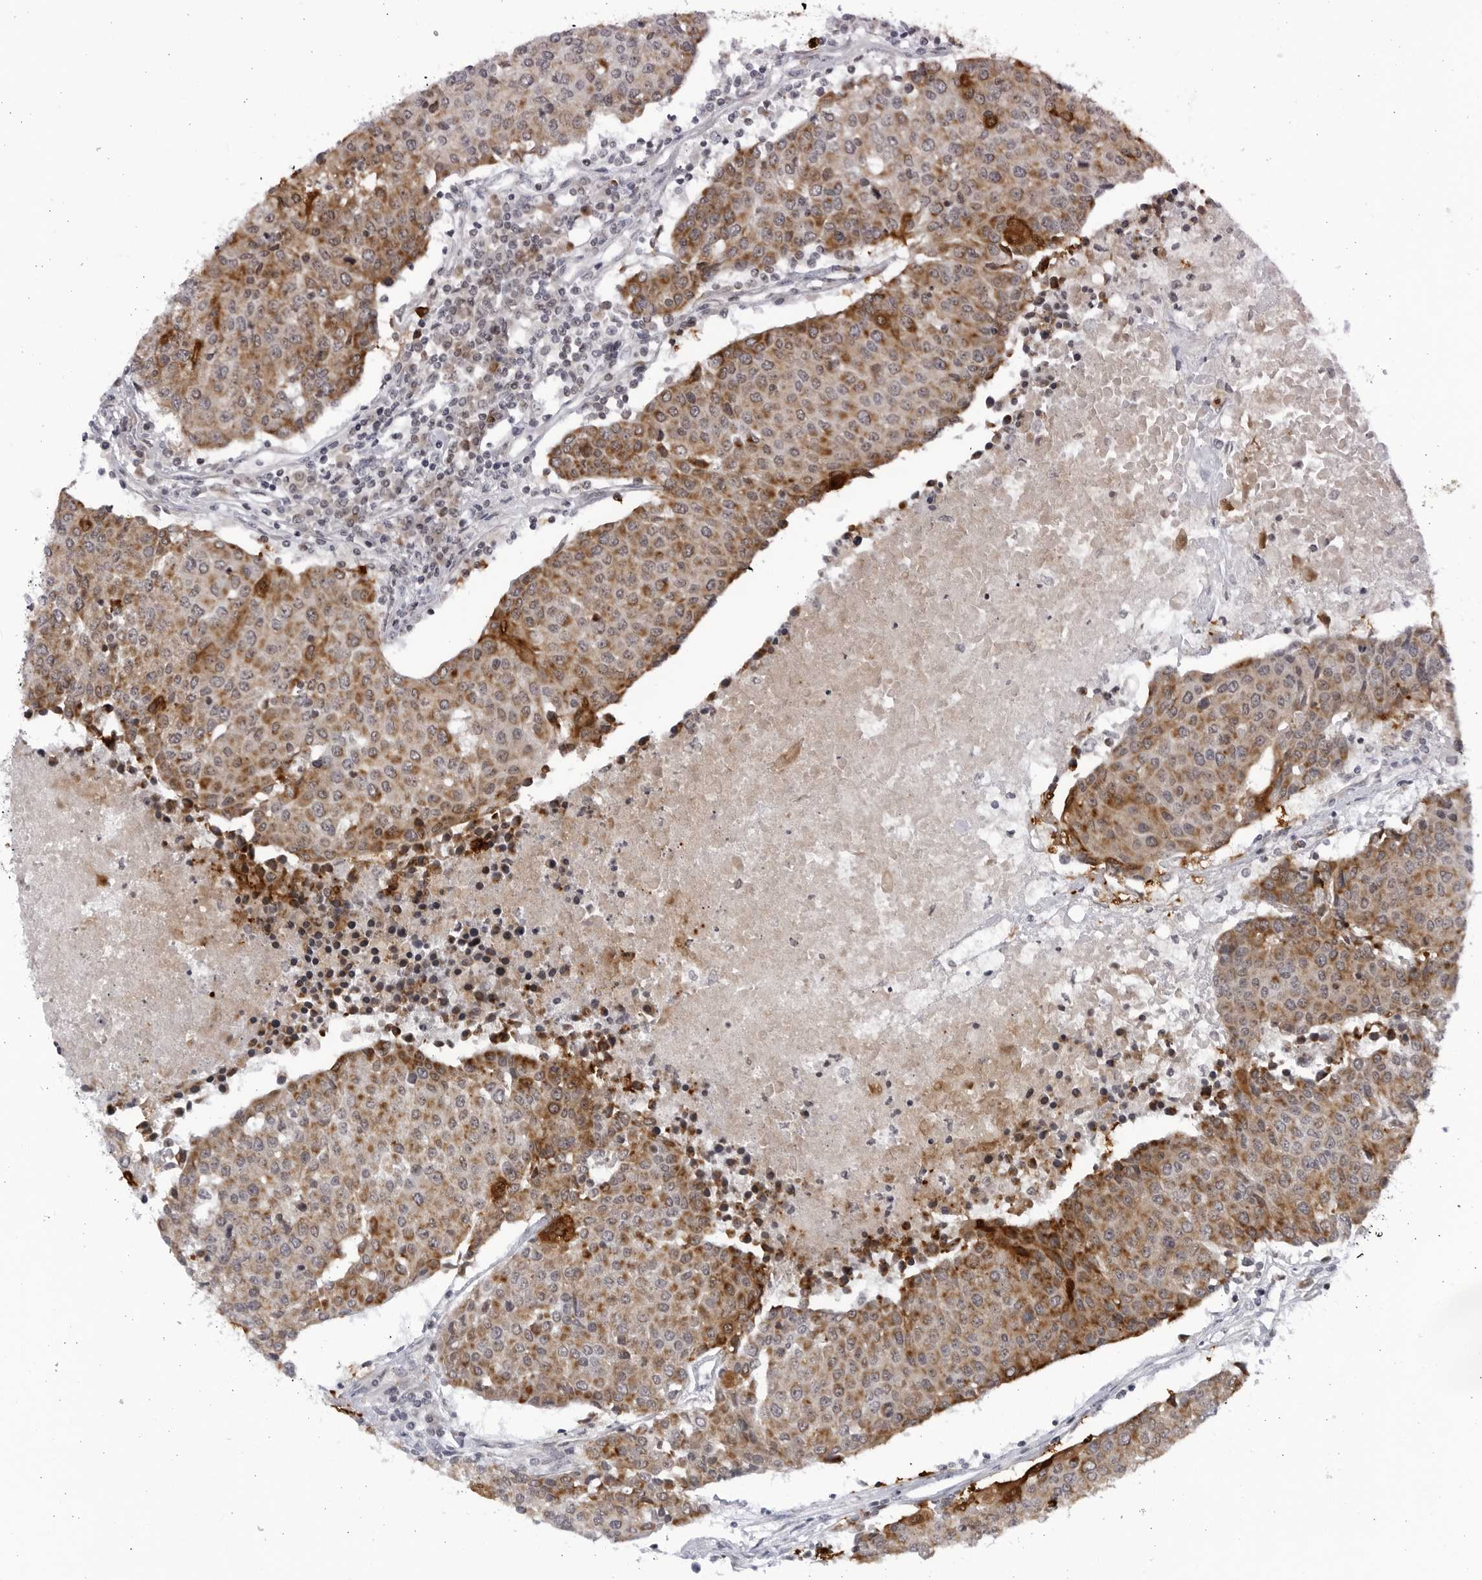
{"staining": {"intensity": "moderate", "quantity": ">75%", "location": "cytoplasmic/membranous"}, "tissue": "urothelial cancer", "cell_type": "Tumor cells", "image_type": "cancer", "snomed": [{"axis": "morphology", "description": "Urothelial carcinoma, High grade"}, {"axis": "topography", "description": "Urinary bladder"}], "caption": "A photomicrograph of human urothelial carcinoma (high-grade) stained for a protein reveals moderate cytoplasmic/membranous brown staining in tumor cells.", "gene": "SLC25A22", "patient": {"sex": "female", "age": 85}}